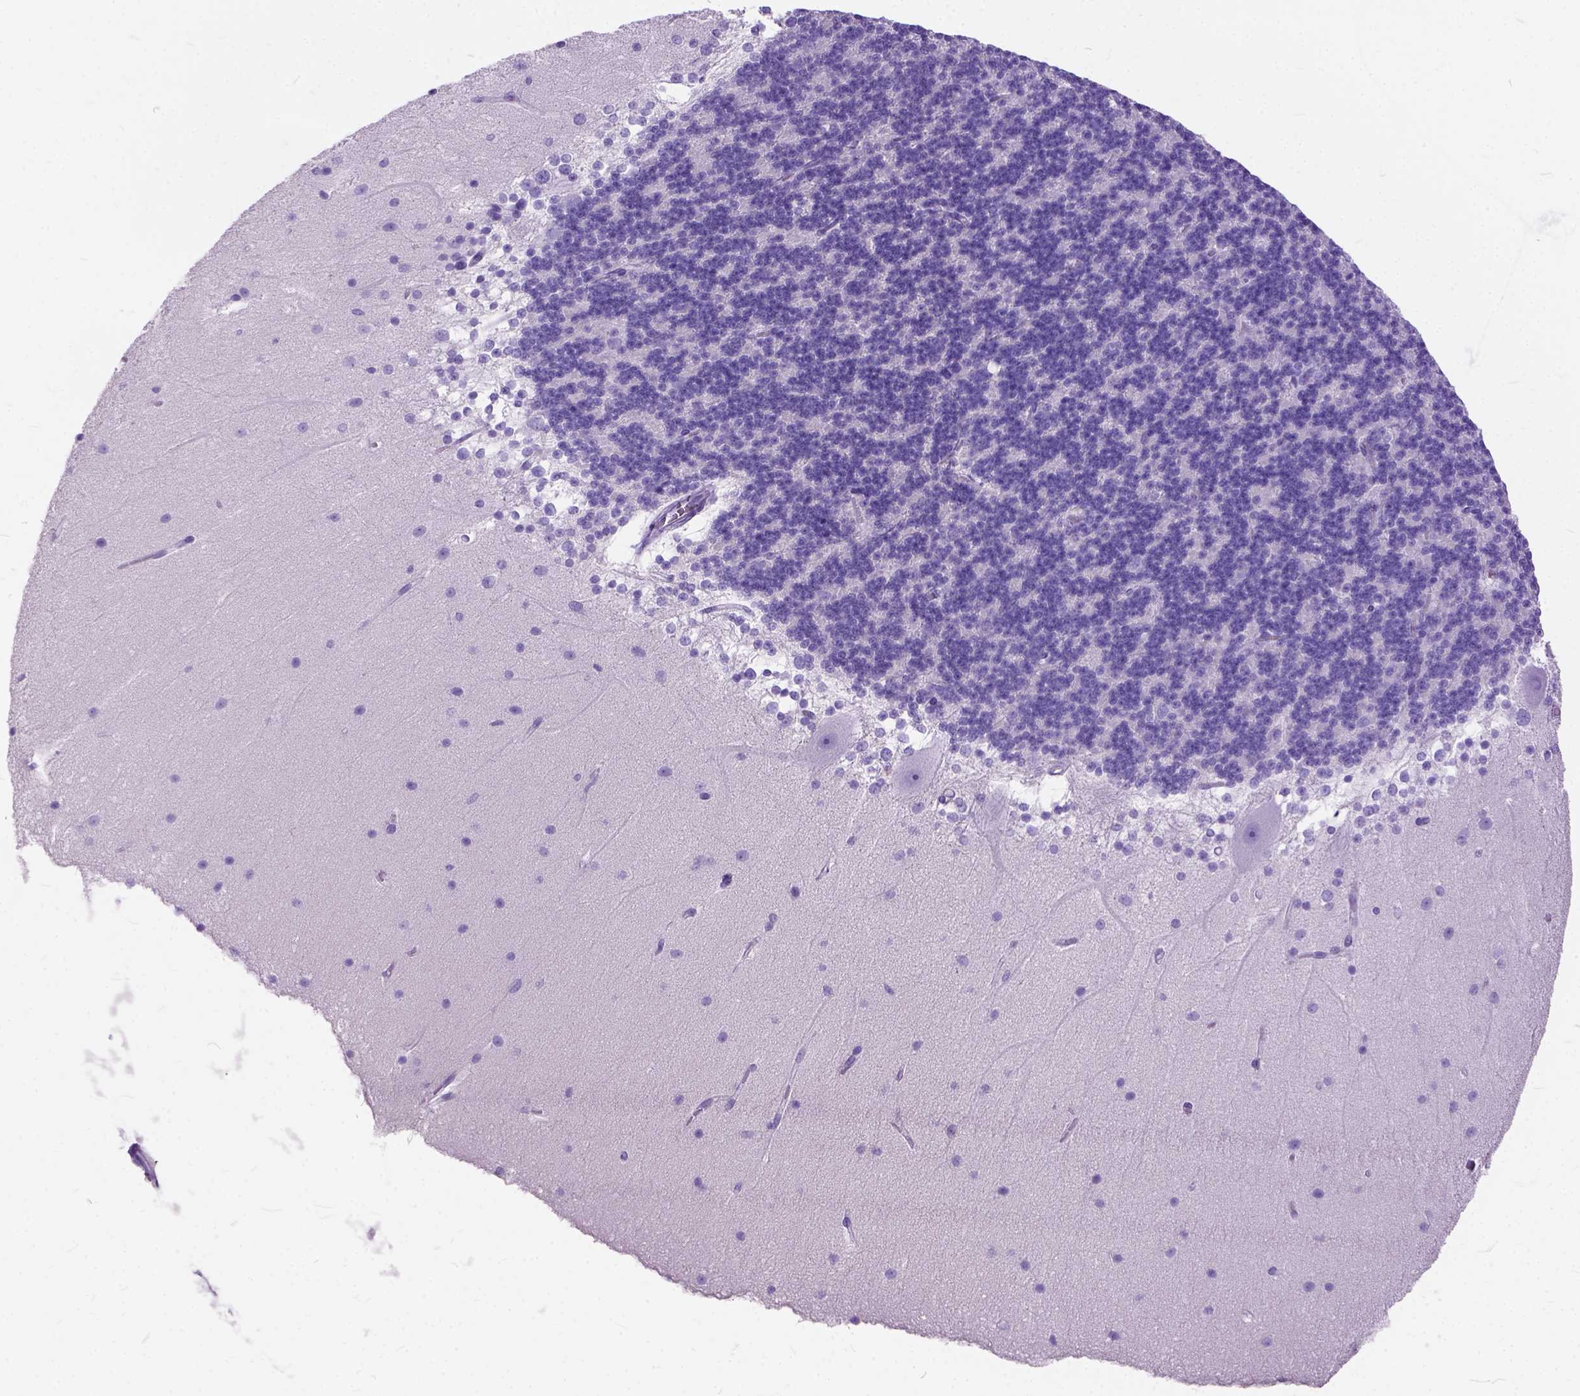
{"staining": {"intensity": "negative", "quantity": "none", "location": "none"}, "tissue": "cerebellum", "cell_type": "Cells in granular layer", "image_type": "normal", "snomed": [{"axis": "morphology", "description": "Normal tissue, NOS"}, {"axis": "topography", "description": "Cerebellum"}], "caption": "The immunohistochemistry (IHC) micrograph has no significant staining in cells in granular layer of cerebellum. Nuclei are stained in blue.", "gene": "C1QTNF3", "patient": {"sex": "female", "age": 19}}